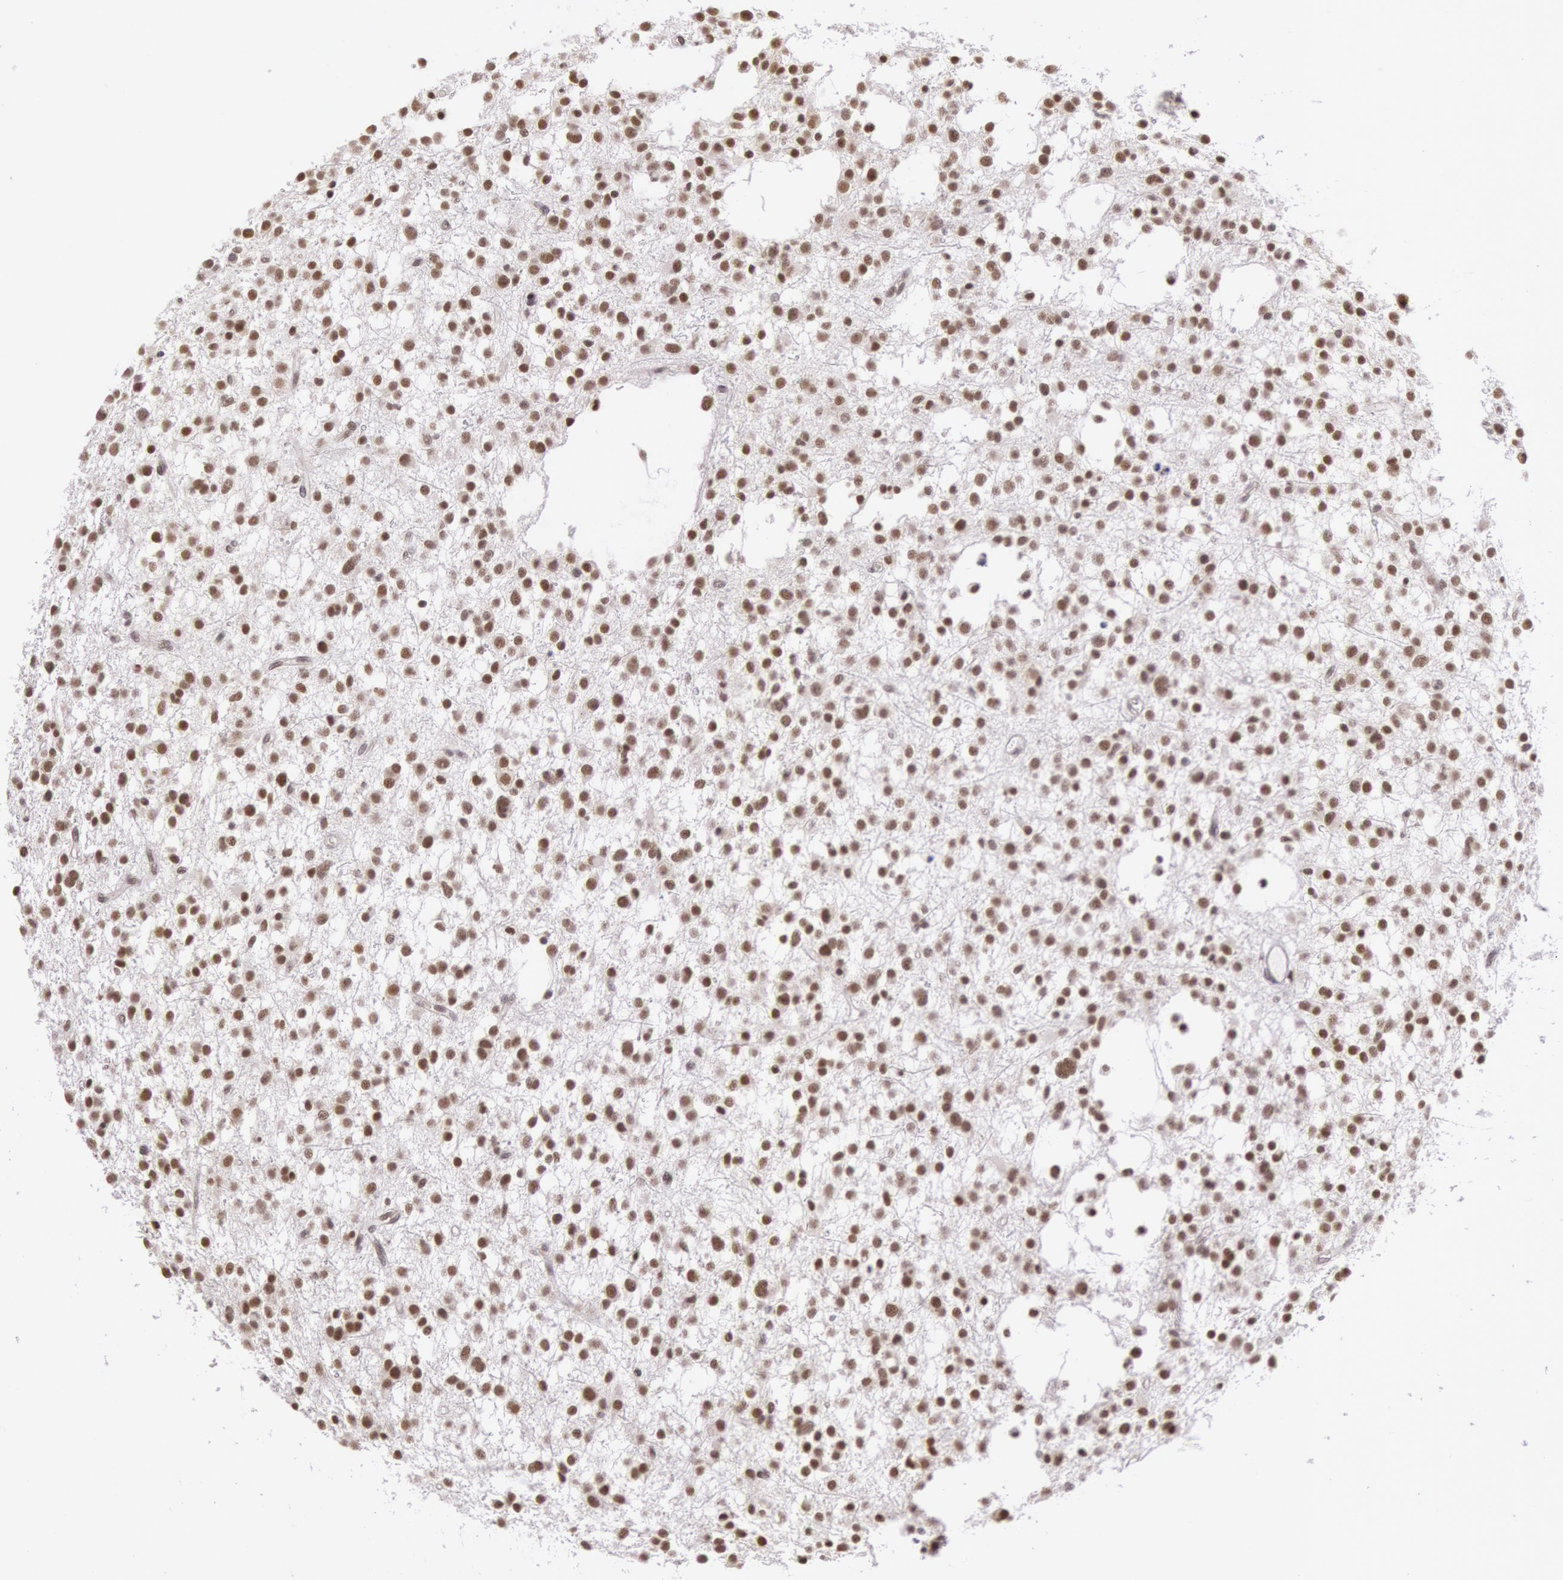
{"staining": {"intensity": "moderate", "quantity": ">75%", "location": "nuclear"}, "tissue": "glioma", "cell_type": "Tumor cells", "image_type": "cancer", "snomed": [{"axis": "morphology", "description": "Glioma, malignant, Low grade"}, {"axis": "topography", "description": "Brain"}], "caption": "Brown immunohistochemical staining in human malignant glioma (low-grade) exhibits moderate nuclear expression in about >75% of tumor cells.", "gene": "ESS2", "patient": {"sex": "female", "age": 36}}